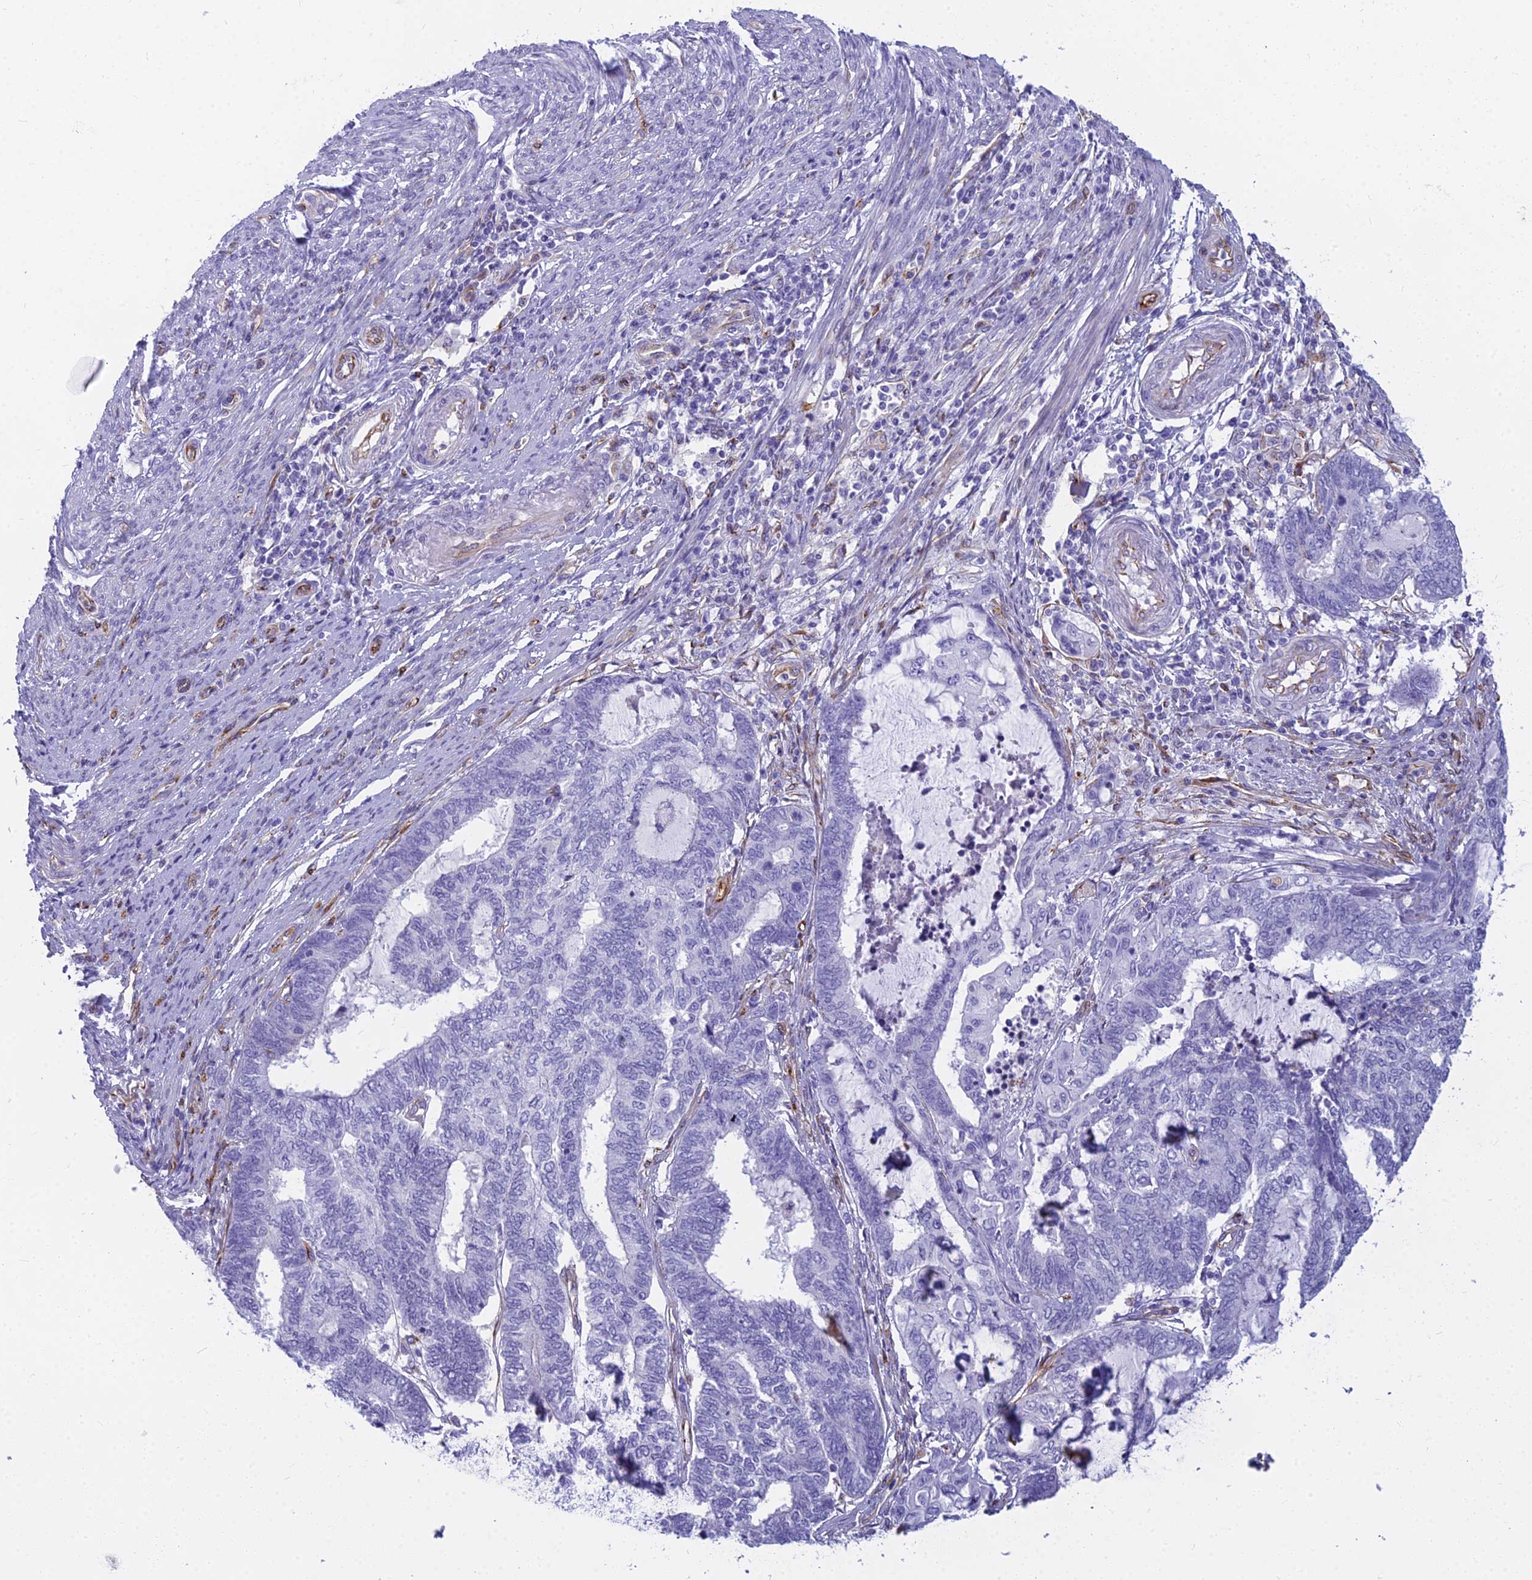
{"staining": {"intensity": "negative", "quantity": "none", "location": "none"}, "tissue": "endometrial cancer", "cell_type": "Tumor cells", "image_type": "cancer", "snomed": [{"axis": "morphology", "description": "Adenocarcinoma, NOS"}, {"axis": "topography", "description": "Uterus"}, {"axis": "topography", "description": "Endometrium"}], "caption": "A micrograph of endometrial cancer (adenocarcinoma) stained for a protein demonstrates no brown staining in tumor cells. The staining is performed using DAB brown chromogen with nuclei counter-stained in using hematoxylin.", "gene": "EVI2A", "patient": {"sex": "female", "age": 70}}